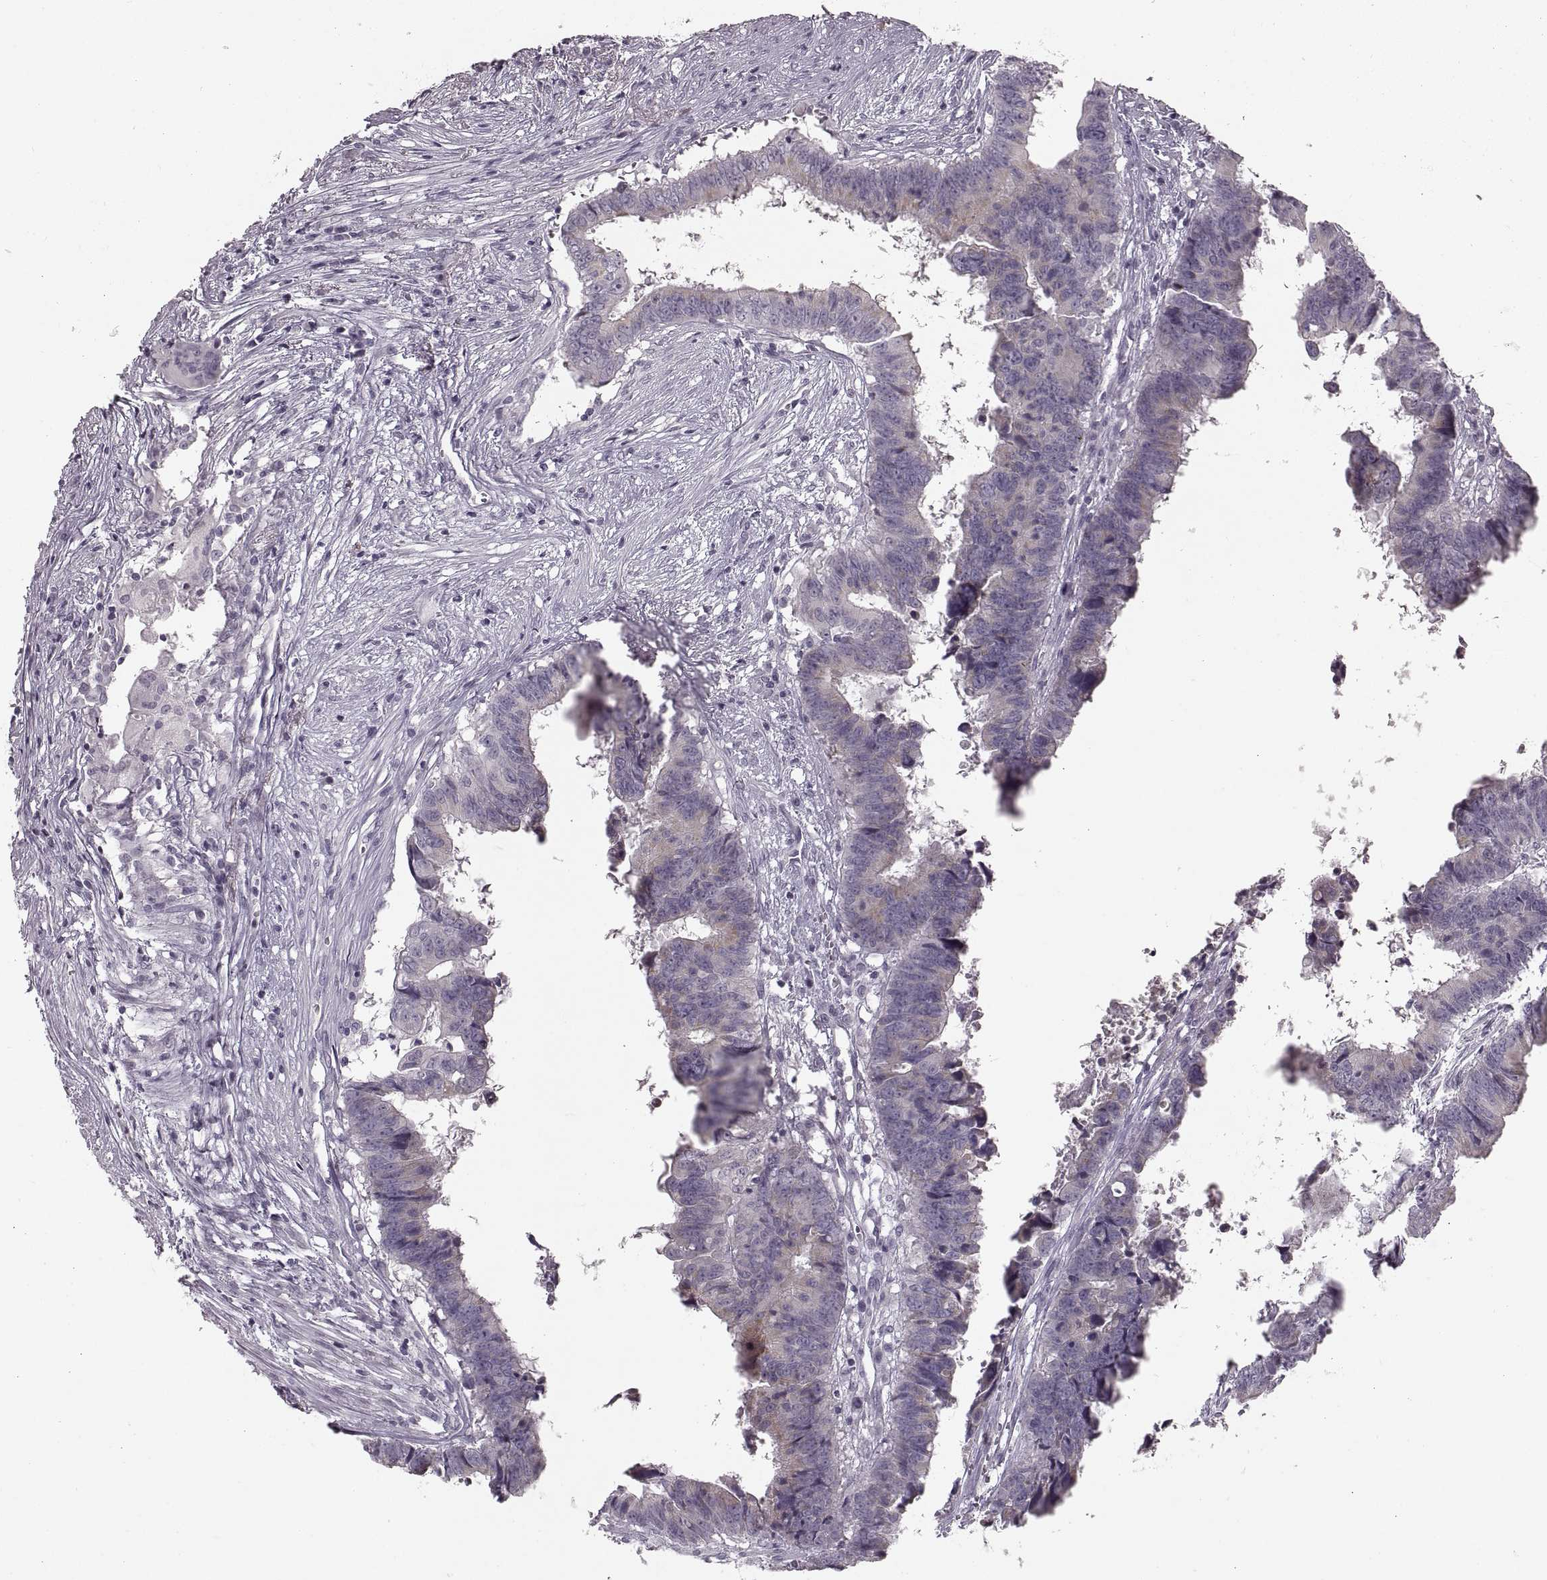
{"staining": {"intensity": "negative", "quantity": "none", "location": "none"}, "tissue": "colorectal cancer", "cell_type": "Tumor cells", "image_type": "cancer", "snomed": [{"axis": "morphology", "description": "Adenocarcinoma, NOS"}, {"axis": "topography", "description": "Colon"}], "caption": "Tumor cells show no significant protein positivity in colorectal adenocarcinoma.", "gene": "CNTN1", "patient": {"sex": "female", "age": 82}}